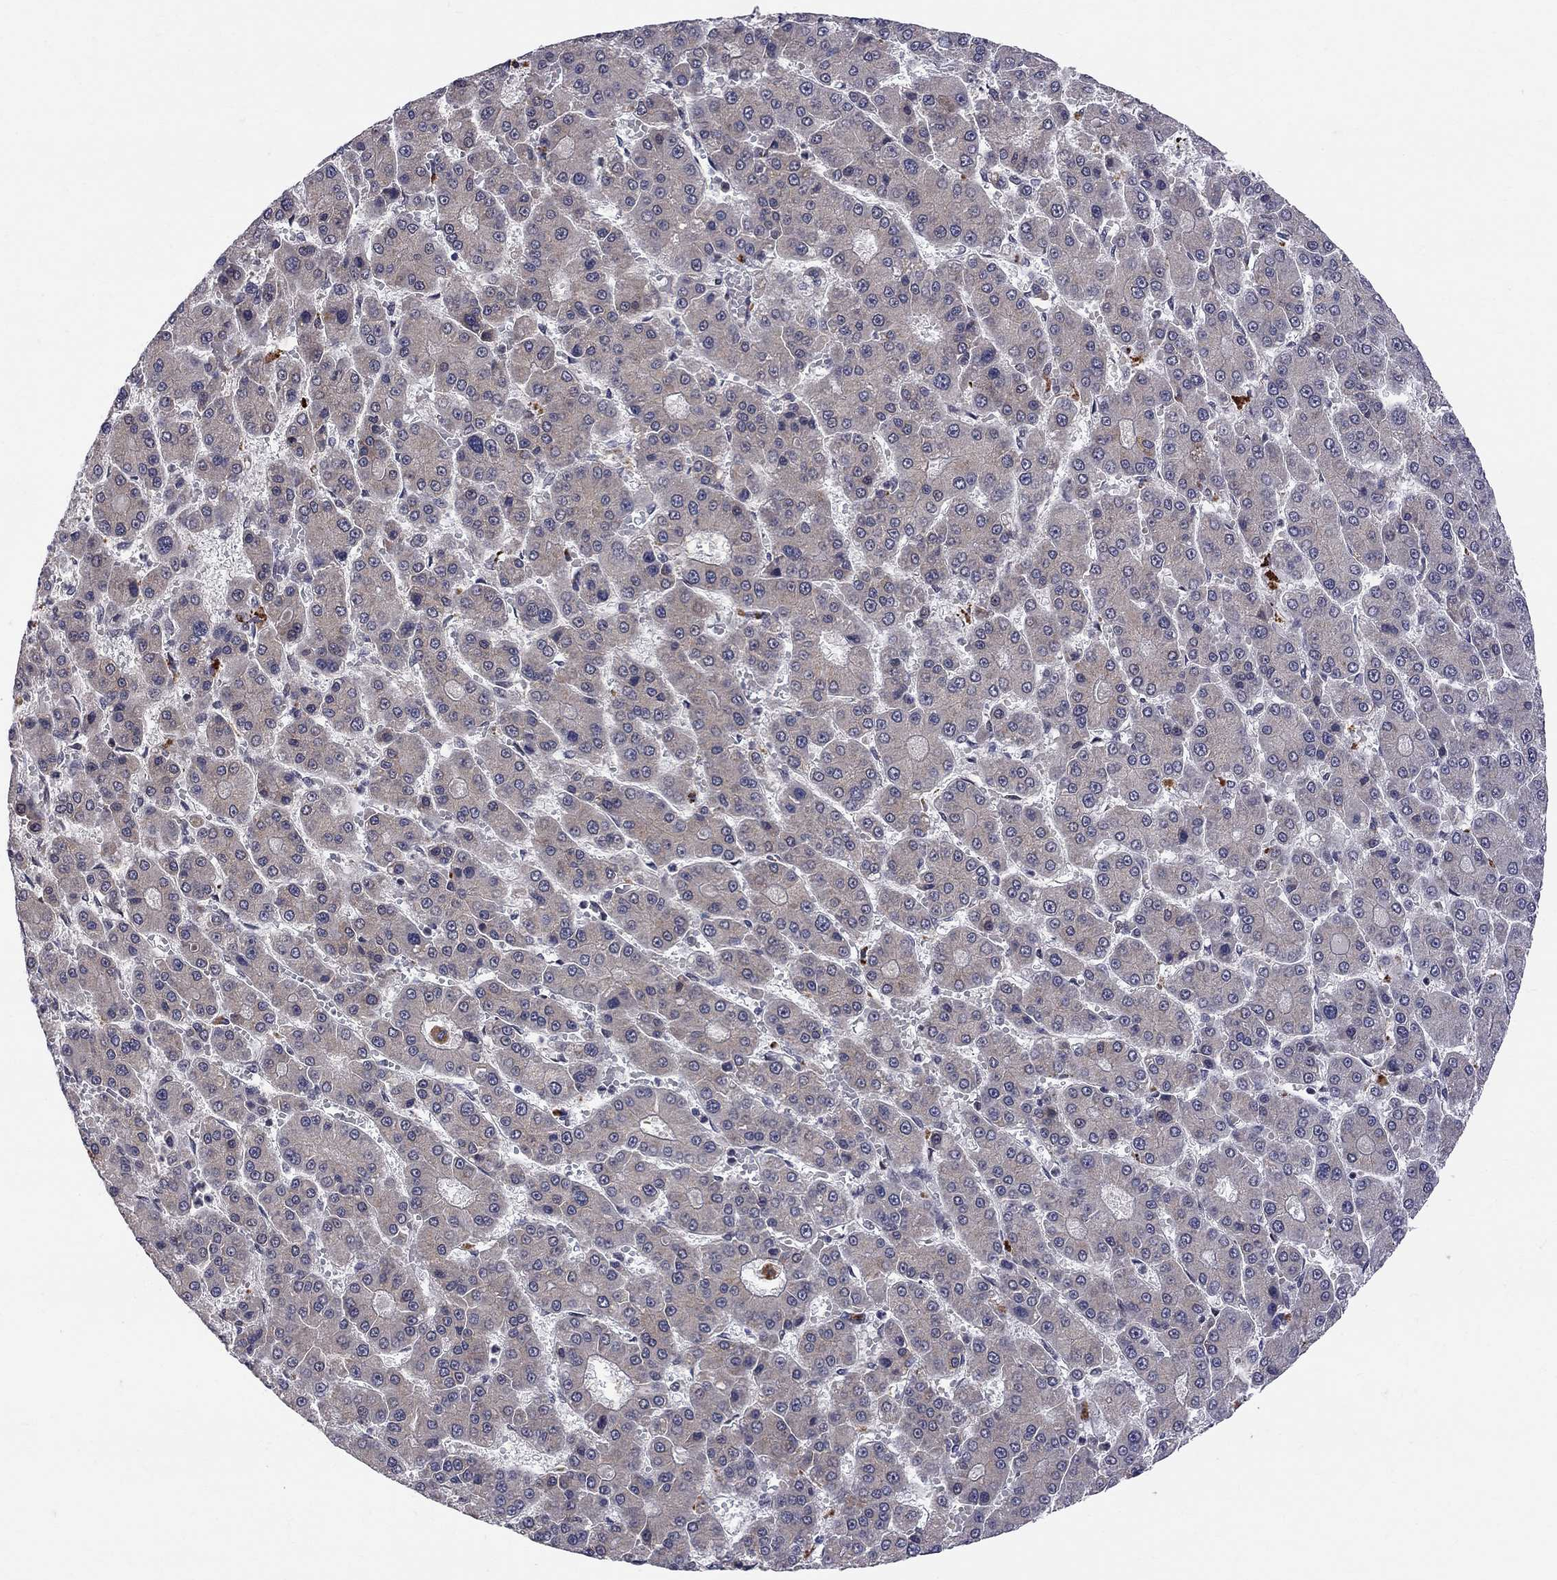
{"staining": {"intensity": "weak", "quantity": ">75%", "location": "cytoplasmic/membranous"}, "tissue": "liver cancer", "cell_type": "Tumor cells", "image_type": "cancer", "snomed": [{"axis": "morphology", "description": "Carcinoma, Hepatocellular, NOS"}, {"axis": "topography", "description": "Liver"}], "caption": "This image displays immunohistochemistry (IHC) staining of human hepatocellular carcinoma (liver), with low weak cytoplasmic/membranous staining in about >75% of tumor cells.", "gene": "CNOT11", "patient": {"sex": "male", "age": 70}}